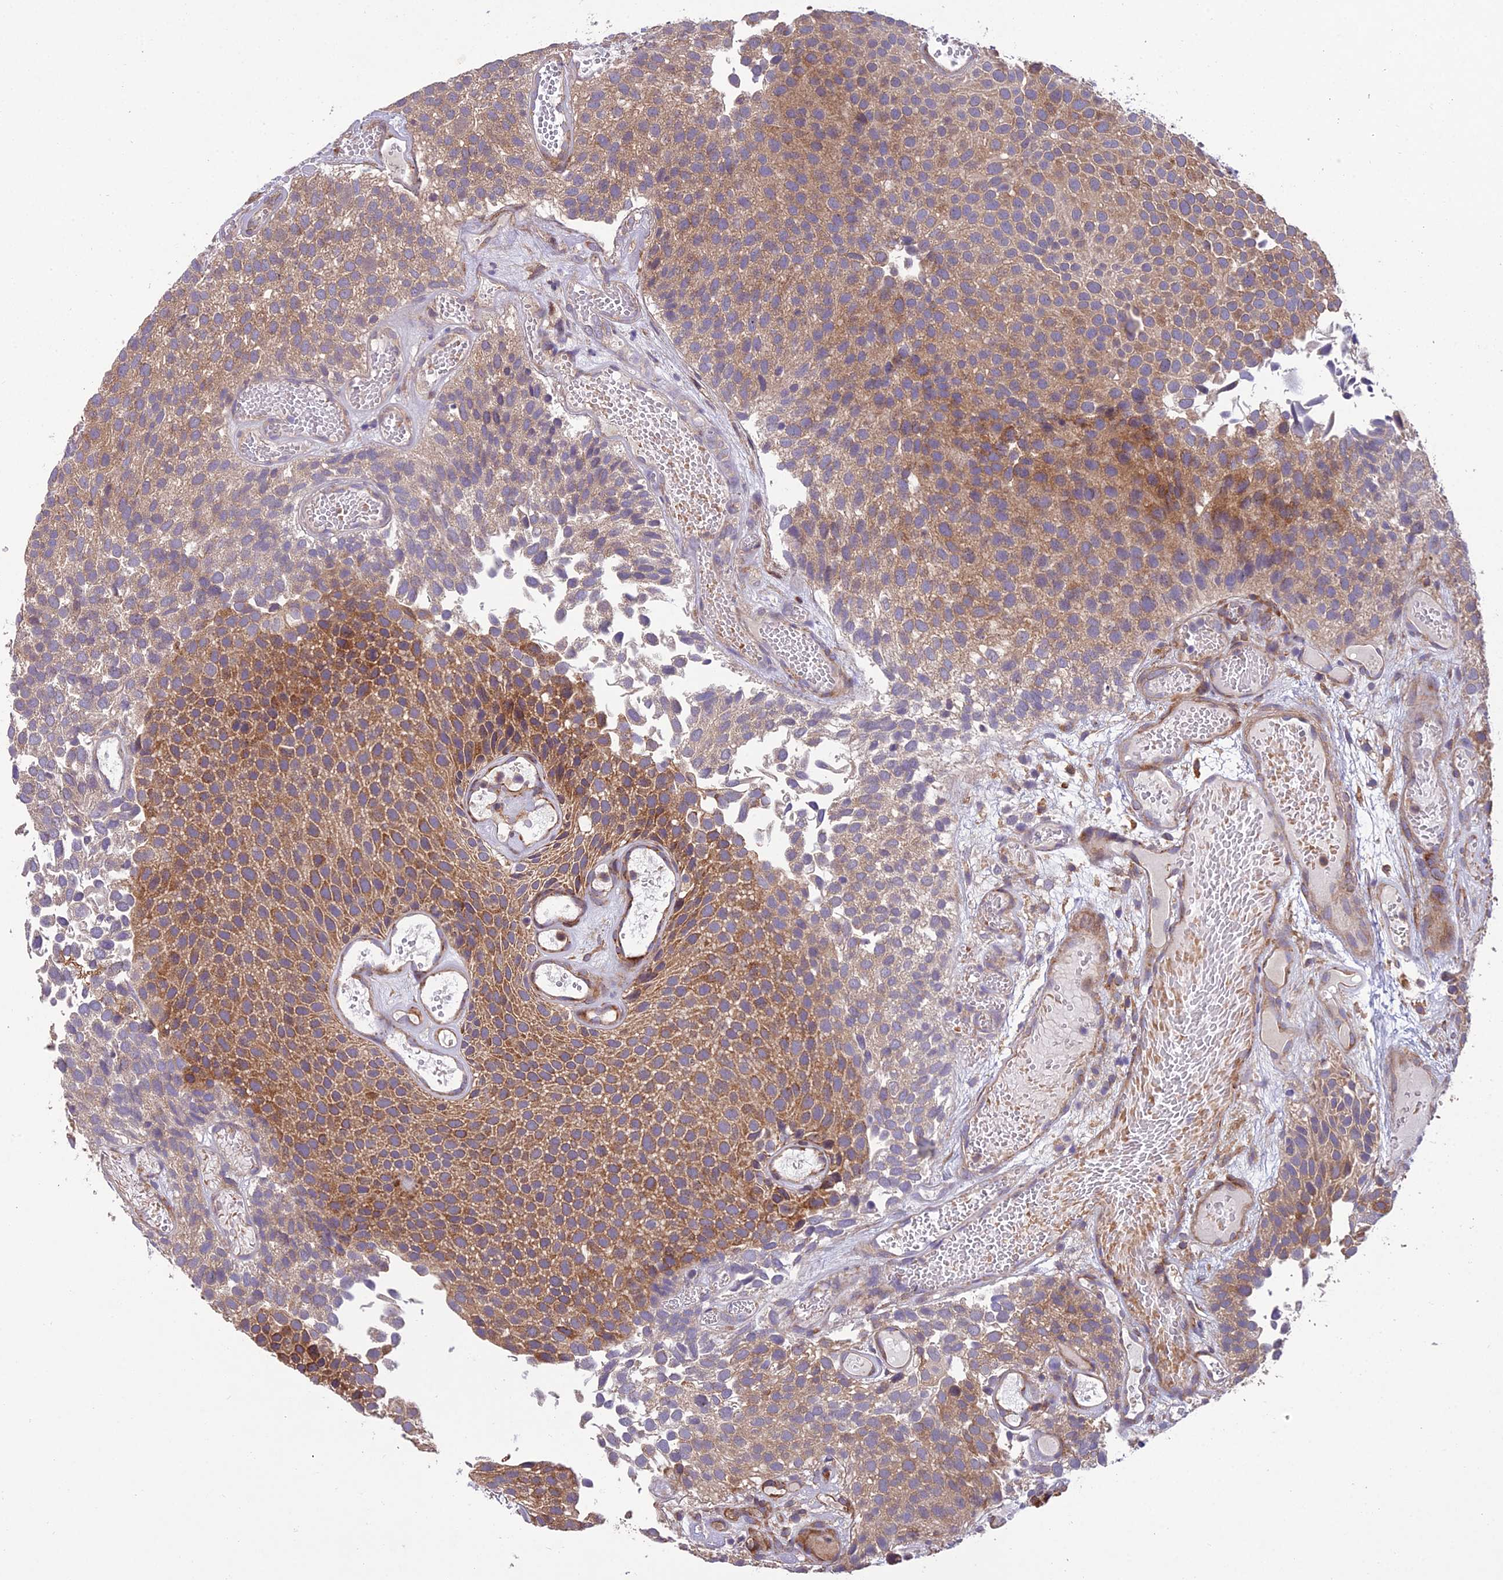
{"staining": {"intensity": "moderate", "quantity": ">75%", "location": "cytoplasmic/membranous"}, "tissue": "urothelial cancer", "cell_type": "Tumor cells", "image_type": "cancer", "snomed": [{"axis": "morphology", "description": "Urothelial carcinoma, Low grade"}, {"axis": "topography", "description": "Urinary bladder"}], "caption": "High-power microscopy captured an immunohistochemistry micrograph of urothelial cancer, revealing moderate cytoplasmic/membranous expression in about >75% of tumor cells. Nuclei are stained in blue.", "gene": "CENPL", "patient": {"sex": "male", "age": 89}}